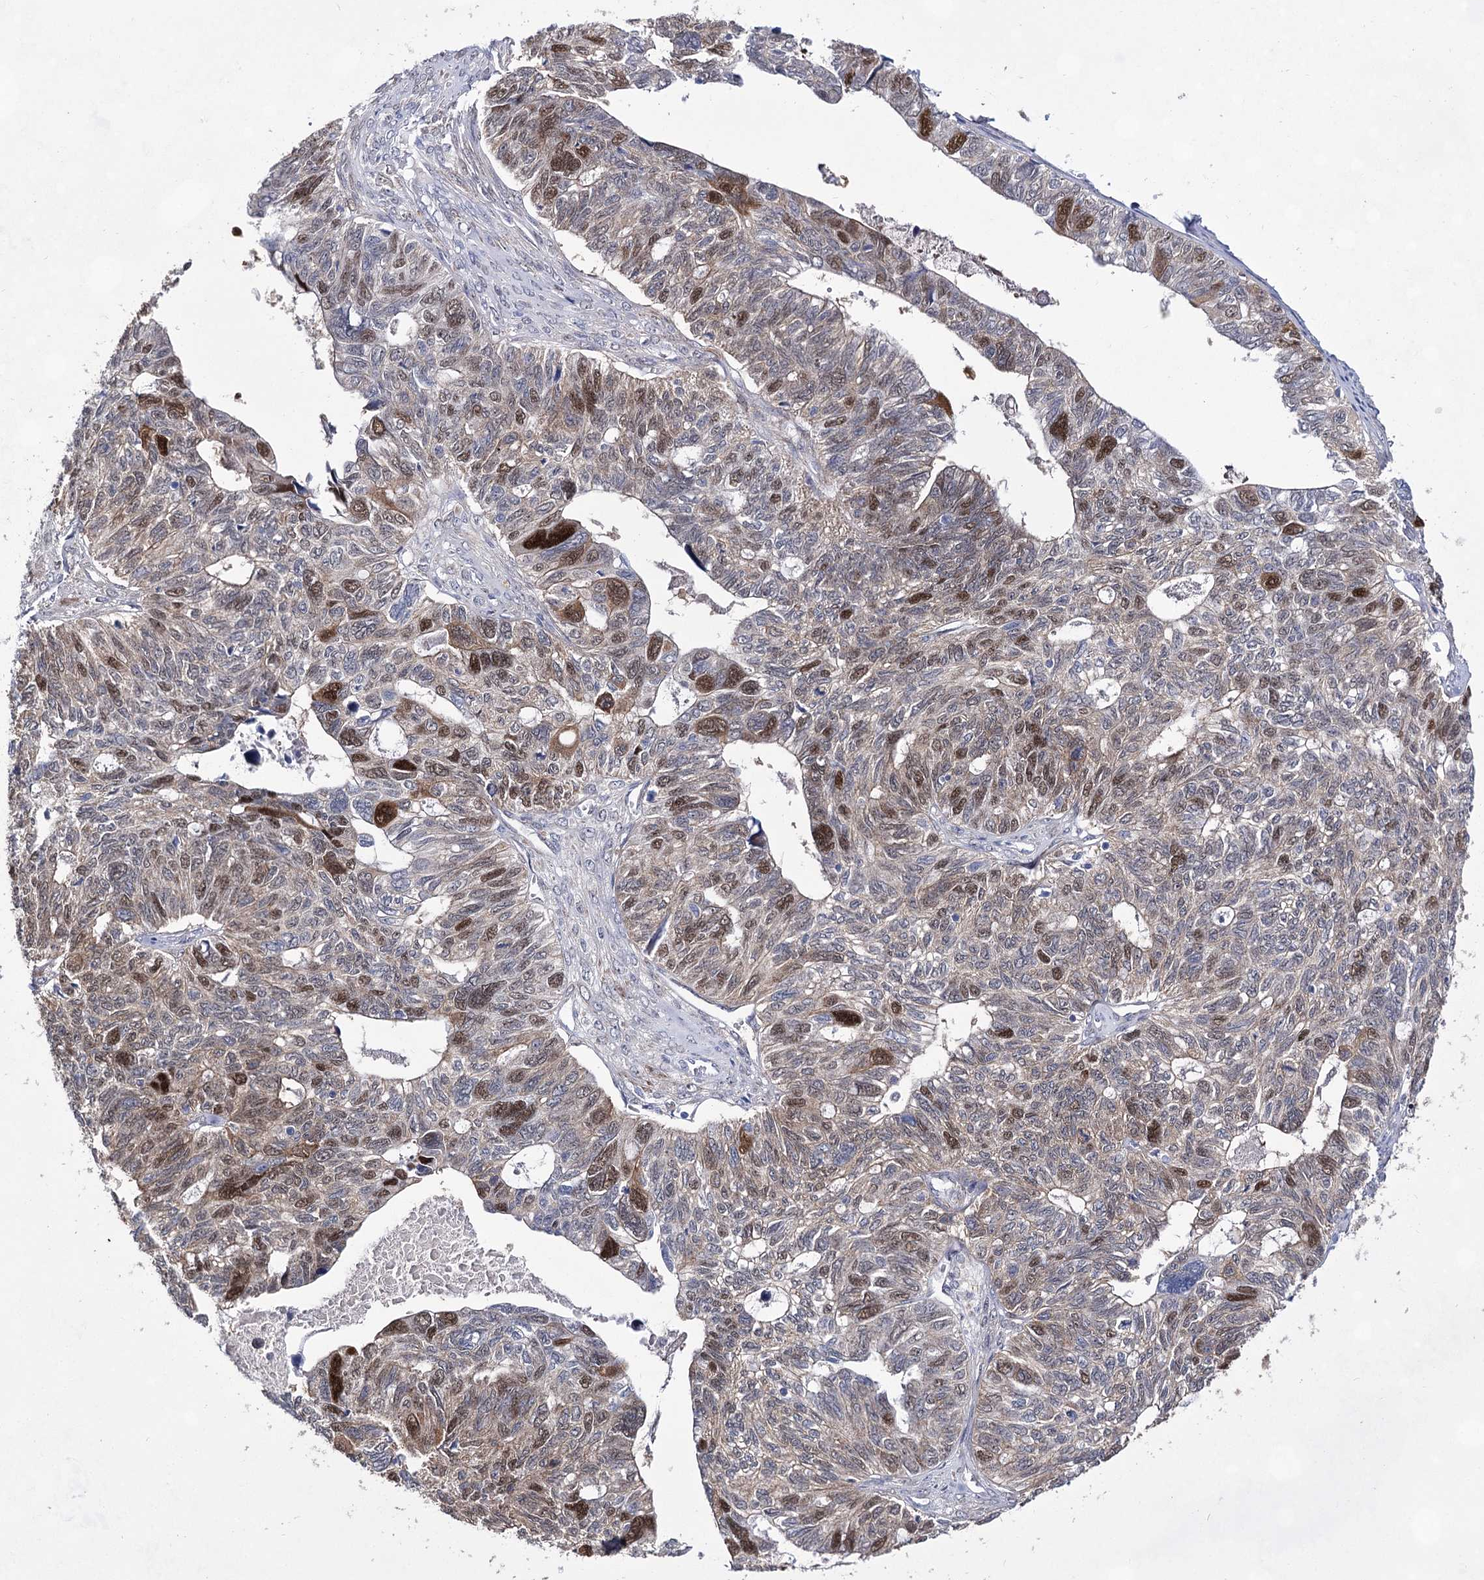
{"staining": {"intensity": "moderate", "quantity": "25%-75%", "location": "nuclear"}, "tissue": "ovarian cancer", "cell_type": "Tumor cells", "image_type": "cancer", "snomed": [{"axis": "morphology", "description": "Cystadenocarcinoma, serous, NOS"}, {"axis": "topography", "description": "Ovary"}], "caption": "Immunohistochemical staining of serous cystadenocarcinoma (ovarian) reveals moderate nuclear protein positivity in approximately 25%-75% of tumor cells.", "gene": "UGDH", "patient": {"sex": "female", "age": 79}}